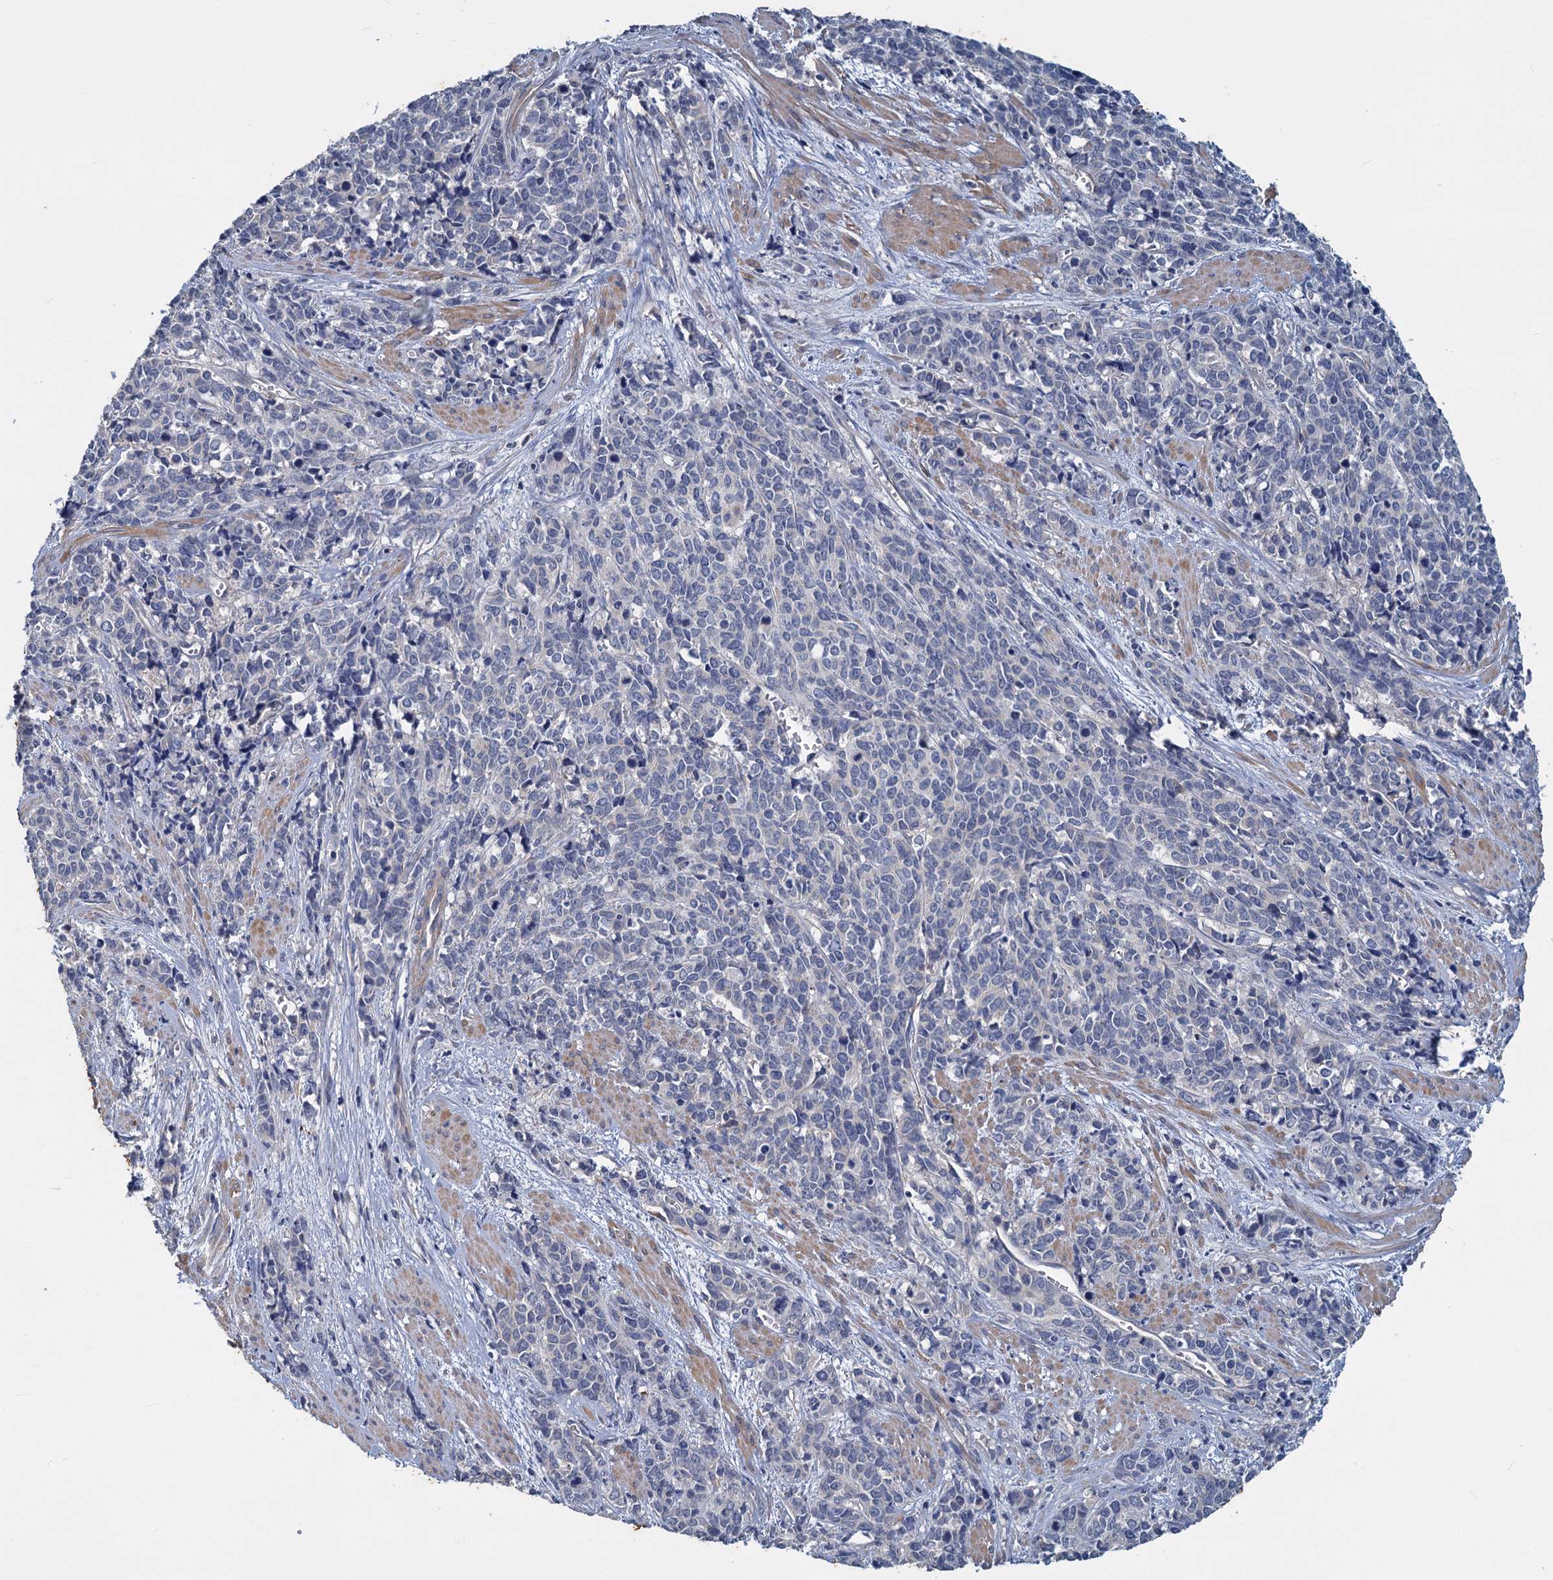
{"staining": {"intensity": "negative", "quantity": "none", "location": "none"}, "tissue": "cervical cancer", "cell_type": "Tumor cells", "image_type": "cancer", "snomed": [{"axis": "morphology", "description": "Squamous cell carcinoma, NOS"}, {"axis": "topography", "description": "Cervix"}], "caption": "Cervical squamous cell carcinoma was stained to show a protein in brown. There is no significant staining in tumor cells. (DAB (3,3'-diaminobenzidine) IHC, high magnification).", "gene": "SLC2A7", "patient": {"sex": "female", "age": 60}}